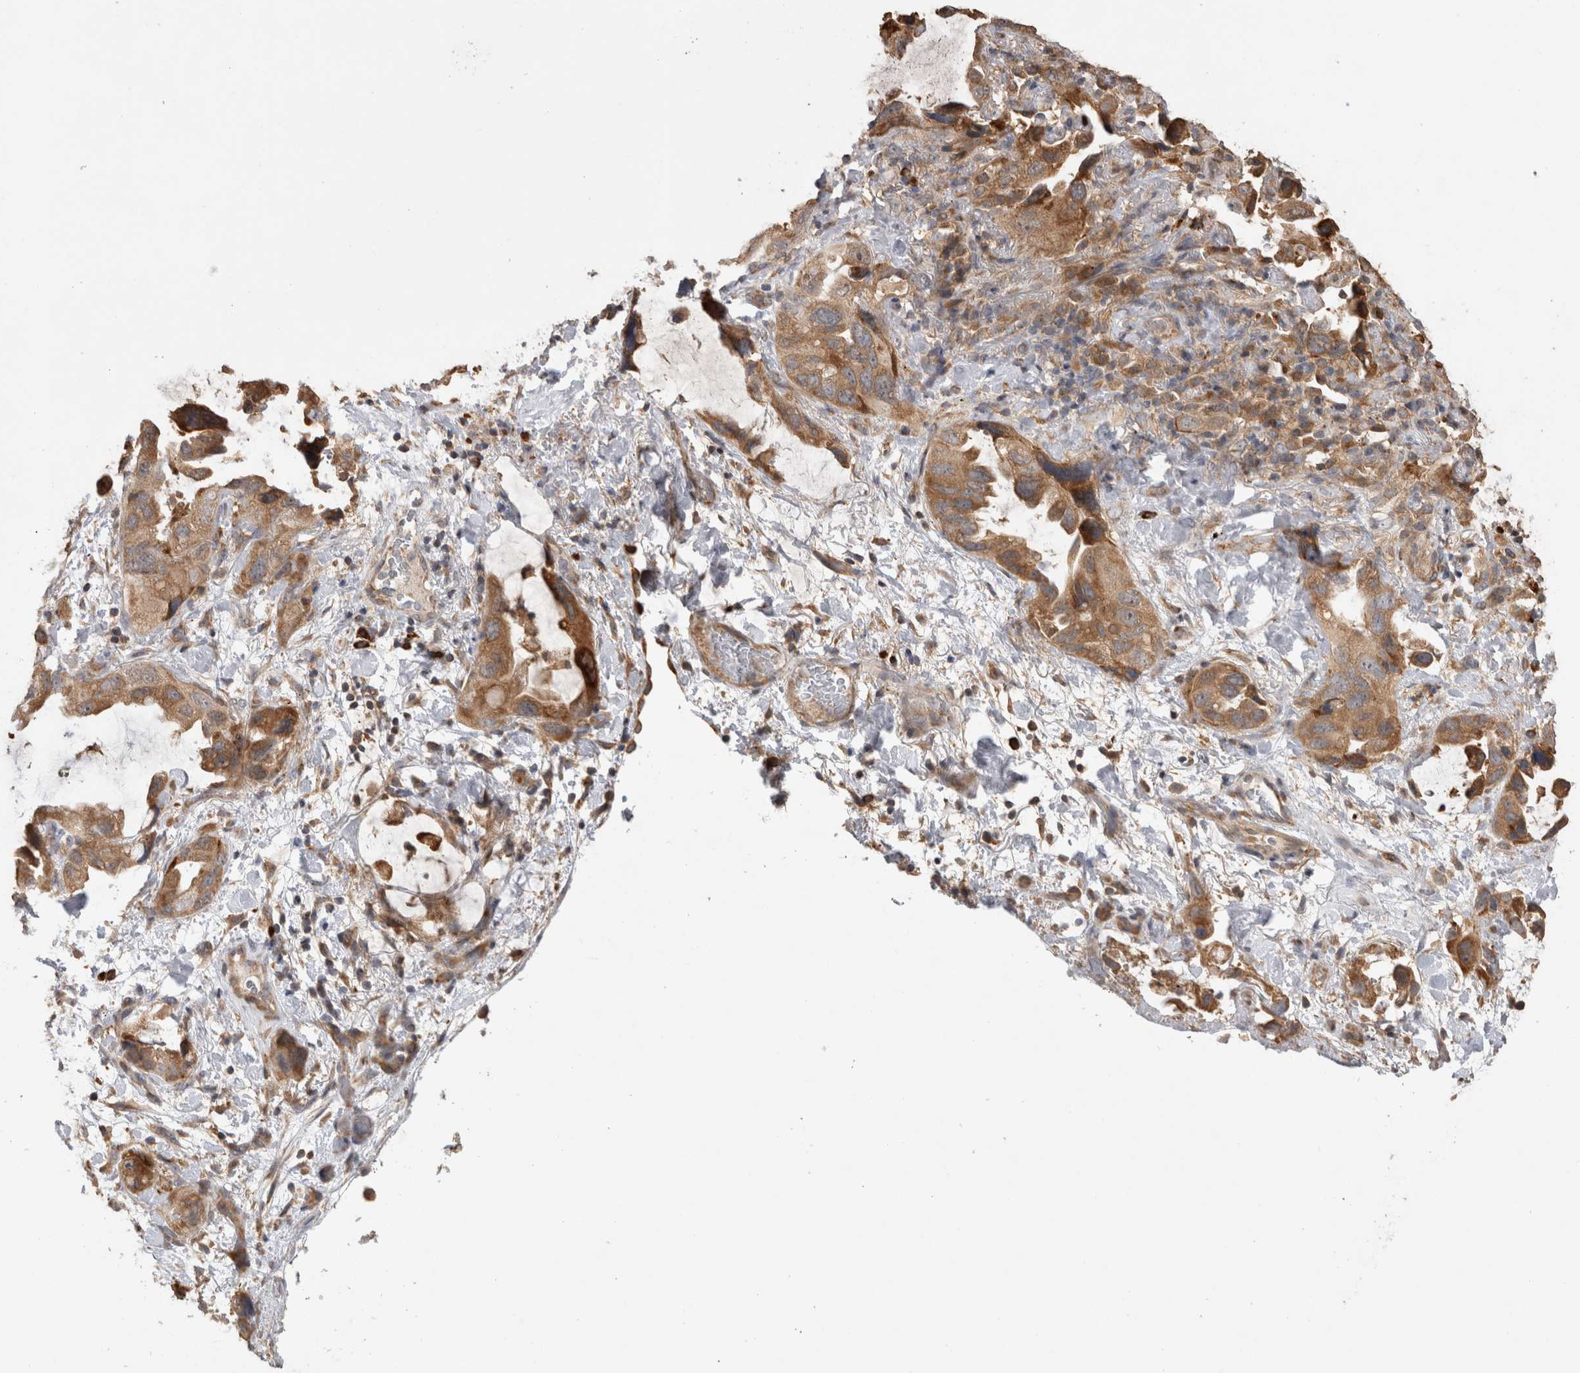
{"staining": {"intensity": "moderate", "quantity": ">75%", "location": "cytoplasmic/membranous"}, "tissue": "lung cancer", "cell_type": "Tumor cells", "image_type": "cancer", "snomed": [{"axis": "morphology", "description": "Squamous cell carcinoma, NOS"}, {"axis": "topography", "description": "Lung"}], "caption": "Immunohistochemistry (IHC) histopathology image of human lung cancer stained for a protein (brown), which demonstrates medium levels of moderate cytoplasmic/membranous staining in about >75% of tumor cells.", "gene": "TBCE", "patient": {"sex": "female", "age": 73}}